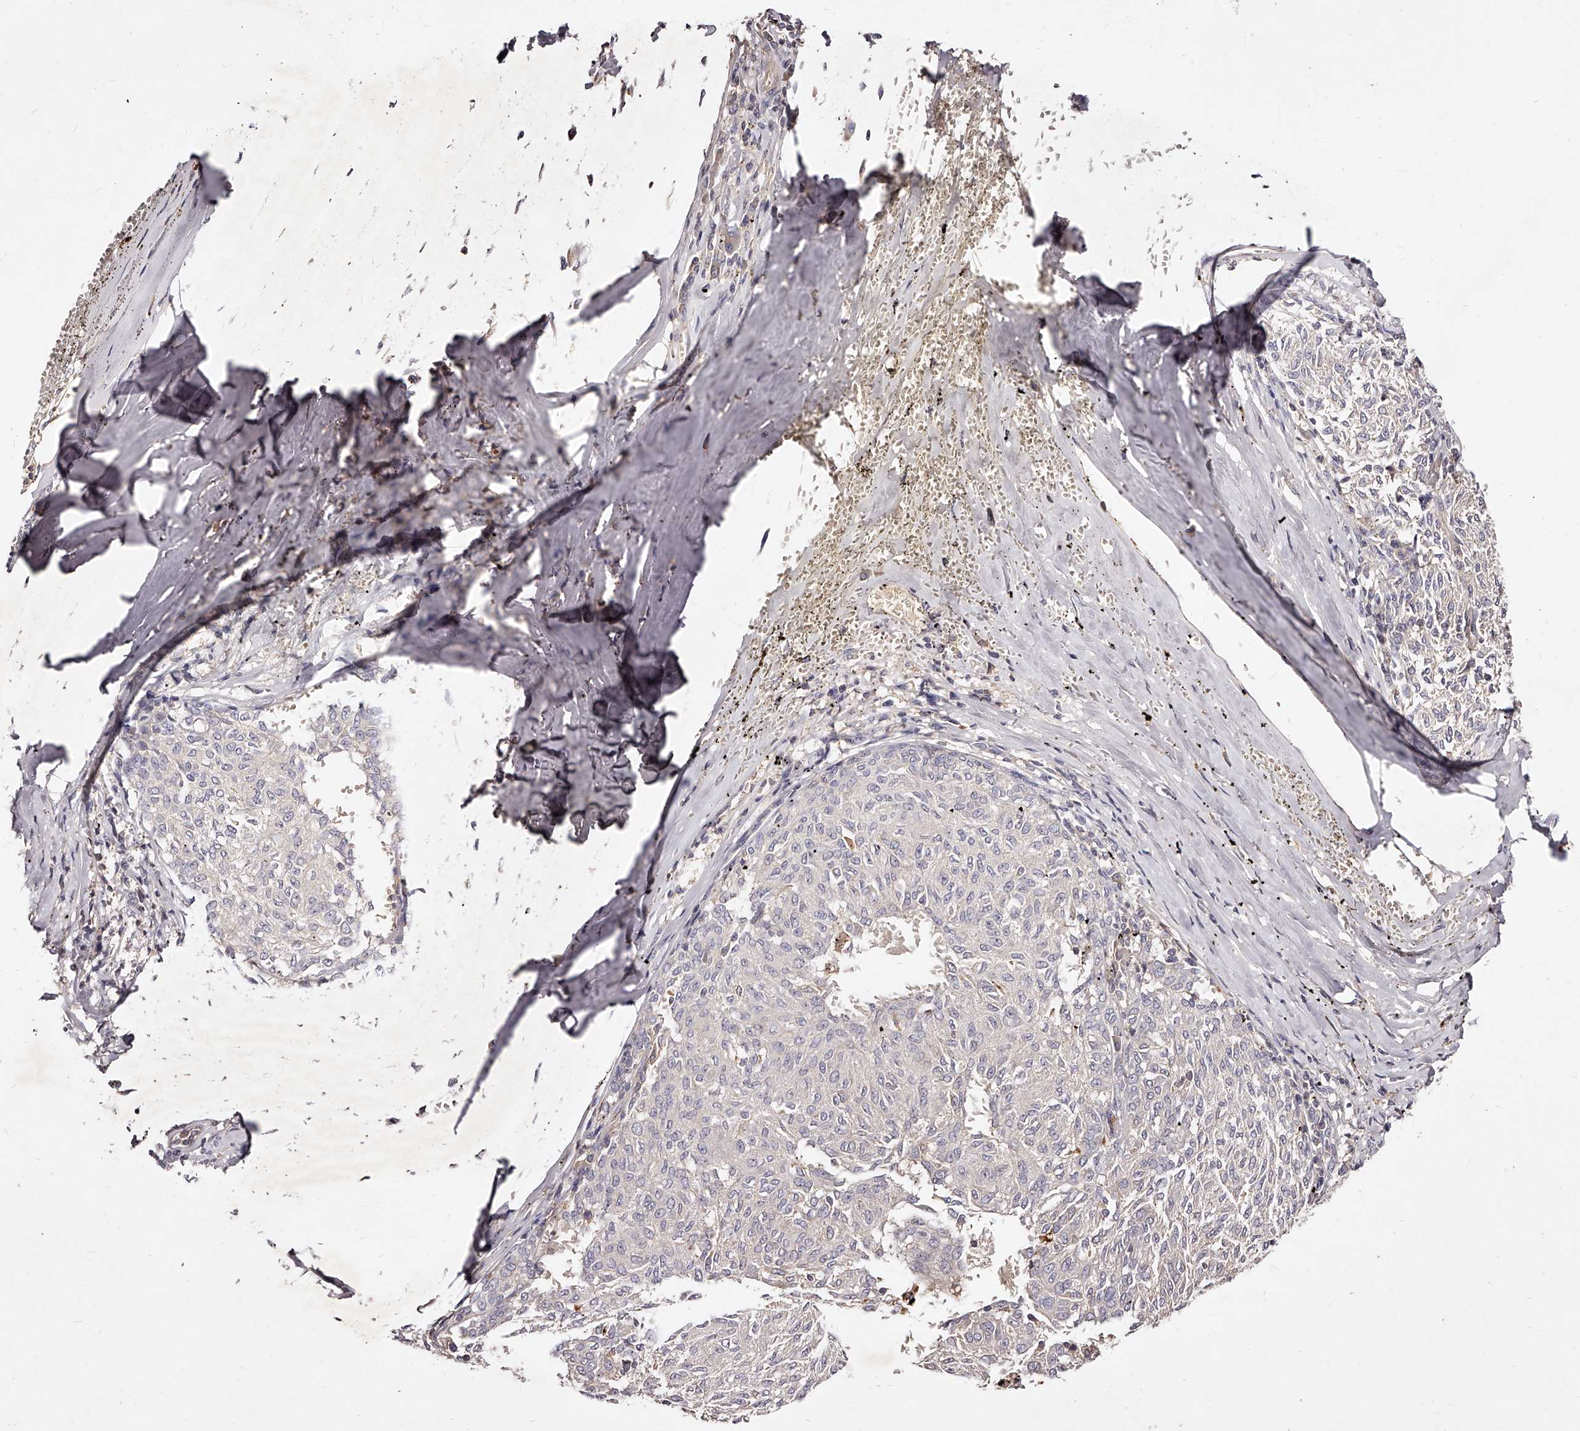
{"staining": {"intensity": "negative", "quantity": "none", "location": "none"}, "tissue": "melanoma", "cell_type": "Tumor cells", "image_type": "cancer", "snomed": [{"axis": "morphology", "description": "Malignant melanoma, NOS"}, {"axis": "topography", "description": "Skin"}], "caption": "Protein analysis of malignant melanoma exhibits no significant positivity in tumor cells.", "gene": "PHACTR1", "patient": {"sex": "female", "age": 72}}